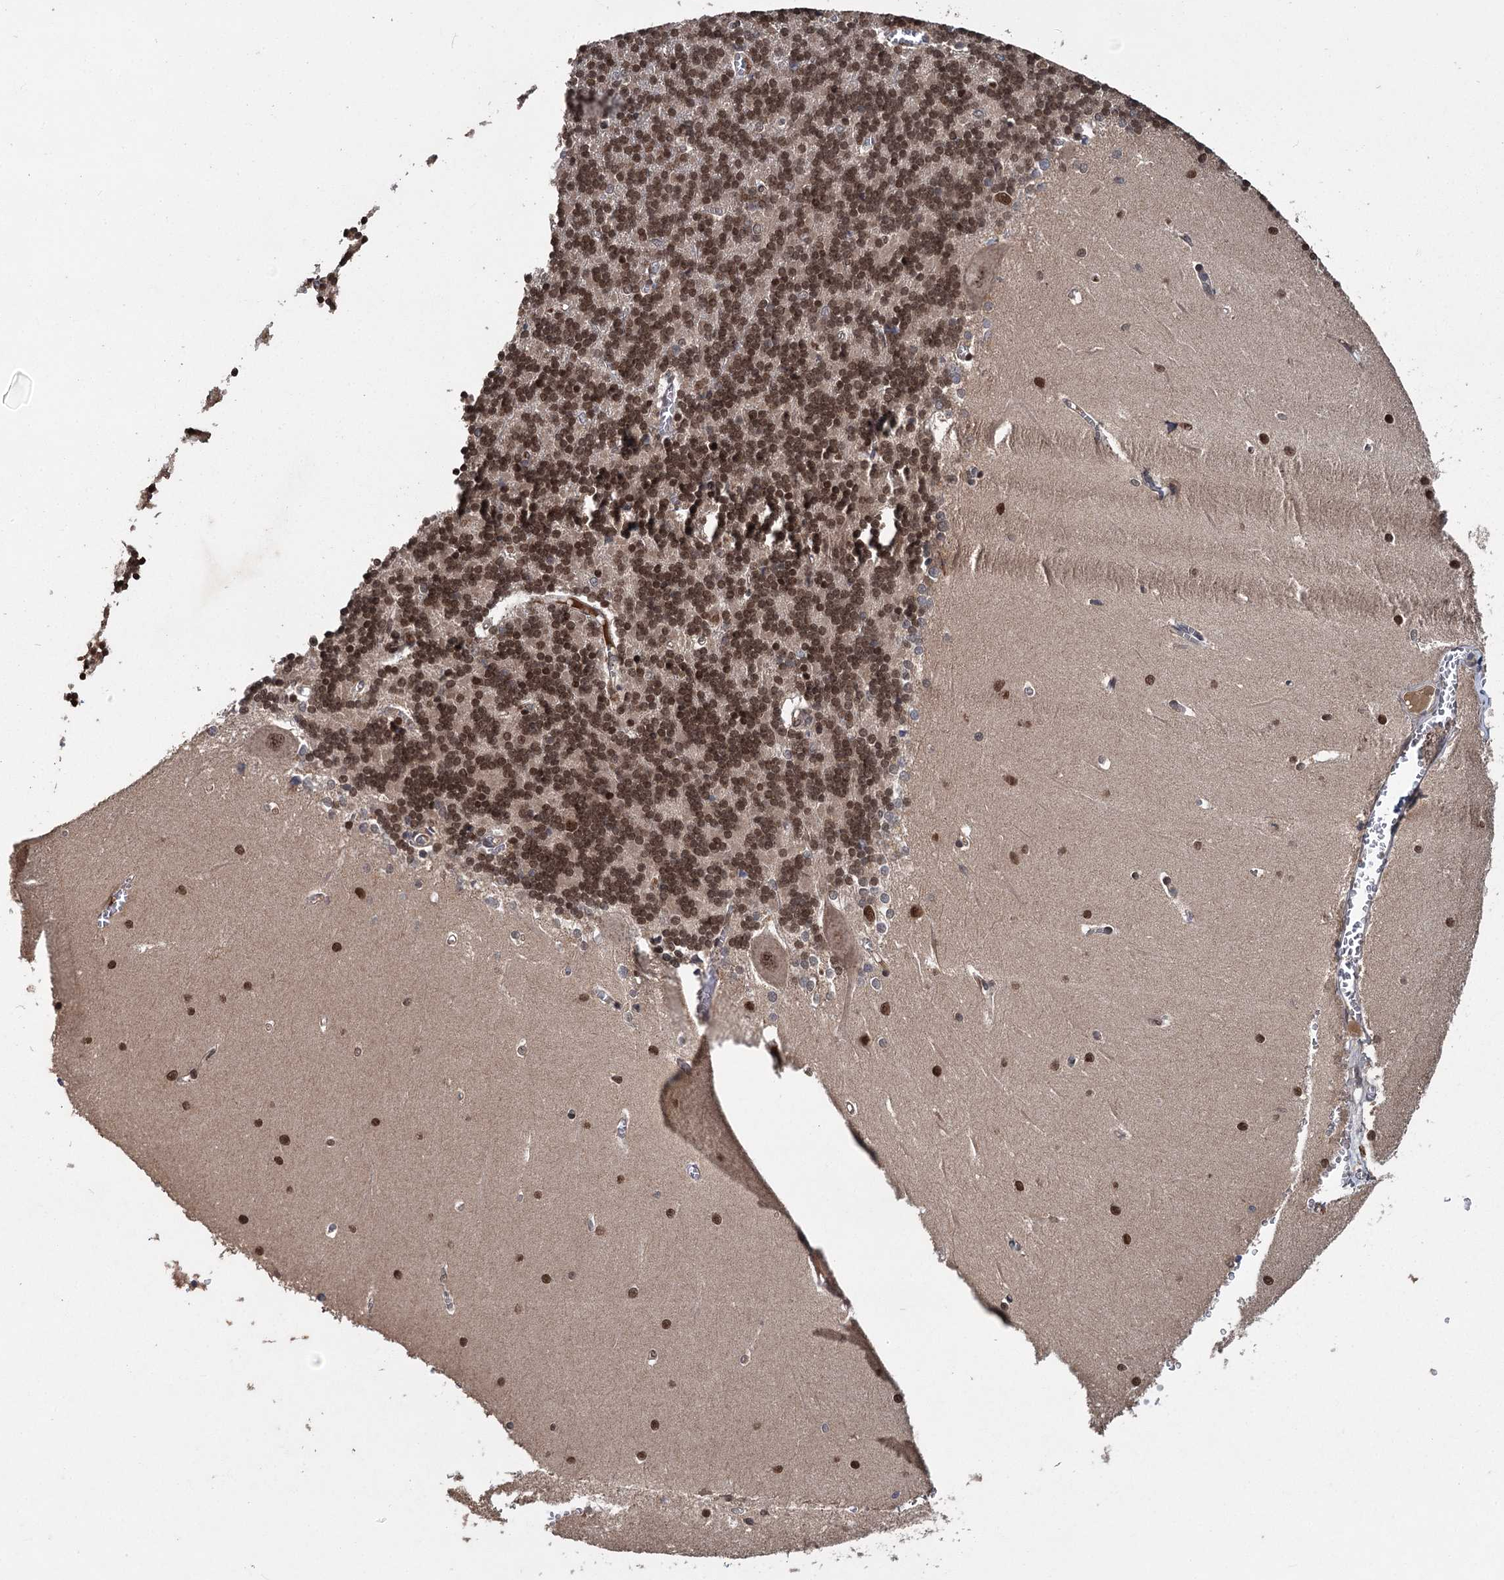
{"staining": {"intensity": "moderate", "quantity": ">75%", "location": "nuclear"}, "tissue": "cerebellum", "cell_type": "Cells in granular layer", "image_type": "normal", "snomed": [{"axis": "morphology", "description": "Normal tissue, NOS"}, {"axis": "topography", "description": "Cerebellum"}], "caption": "Immunohistochemistry (IHC) image of unremarkable cerebellum: cerebellum stained using immunohistochemistry (IHC) reveals medium levels of moderate protein expression localized specifically in the nuclear of cells in granular layer, appearing as a nuclear brown color.", "gene": "MYG1", "patient": {"sex": "male", "age": 37}}